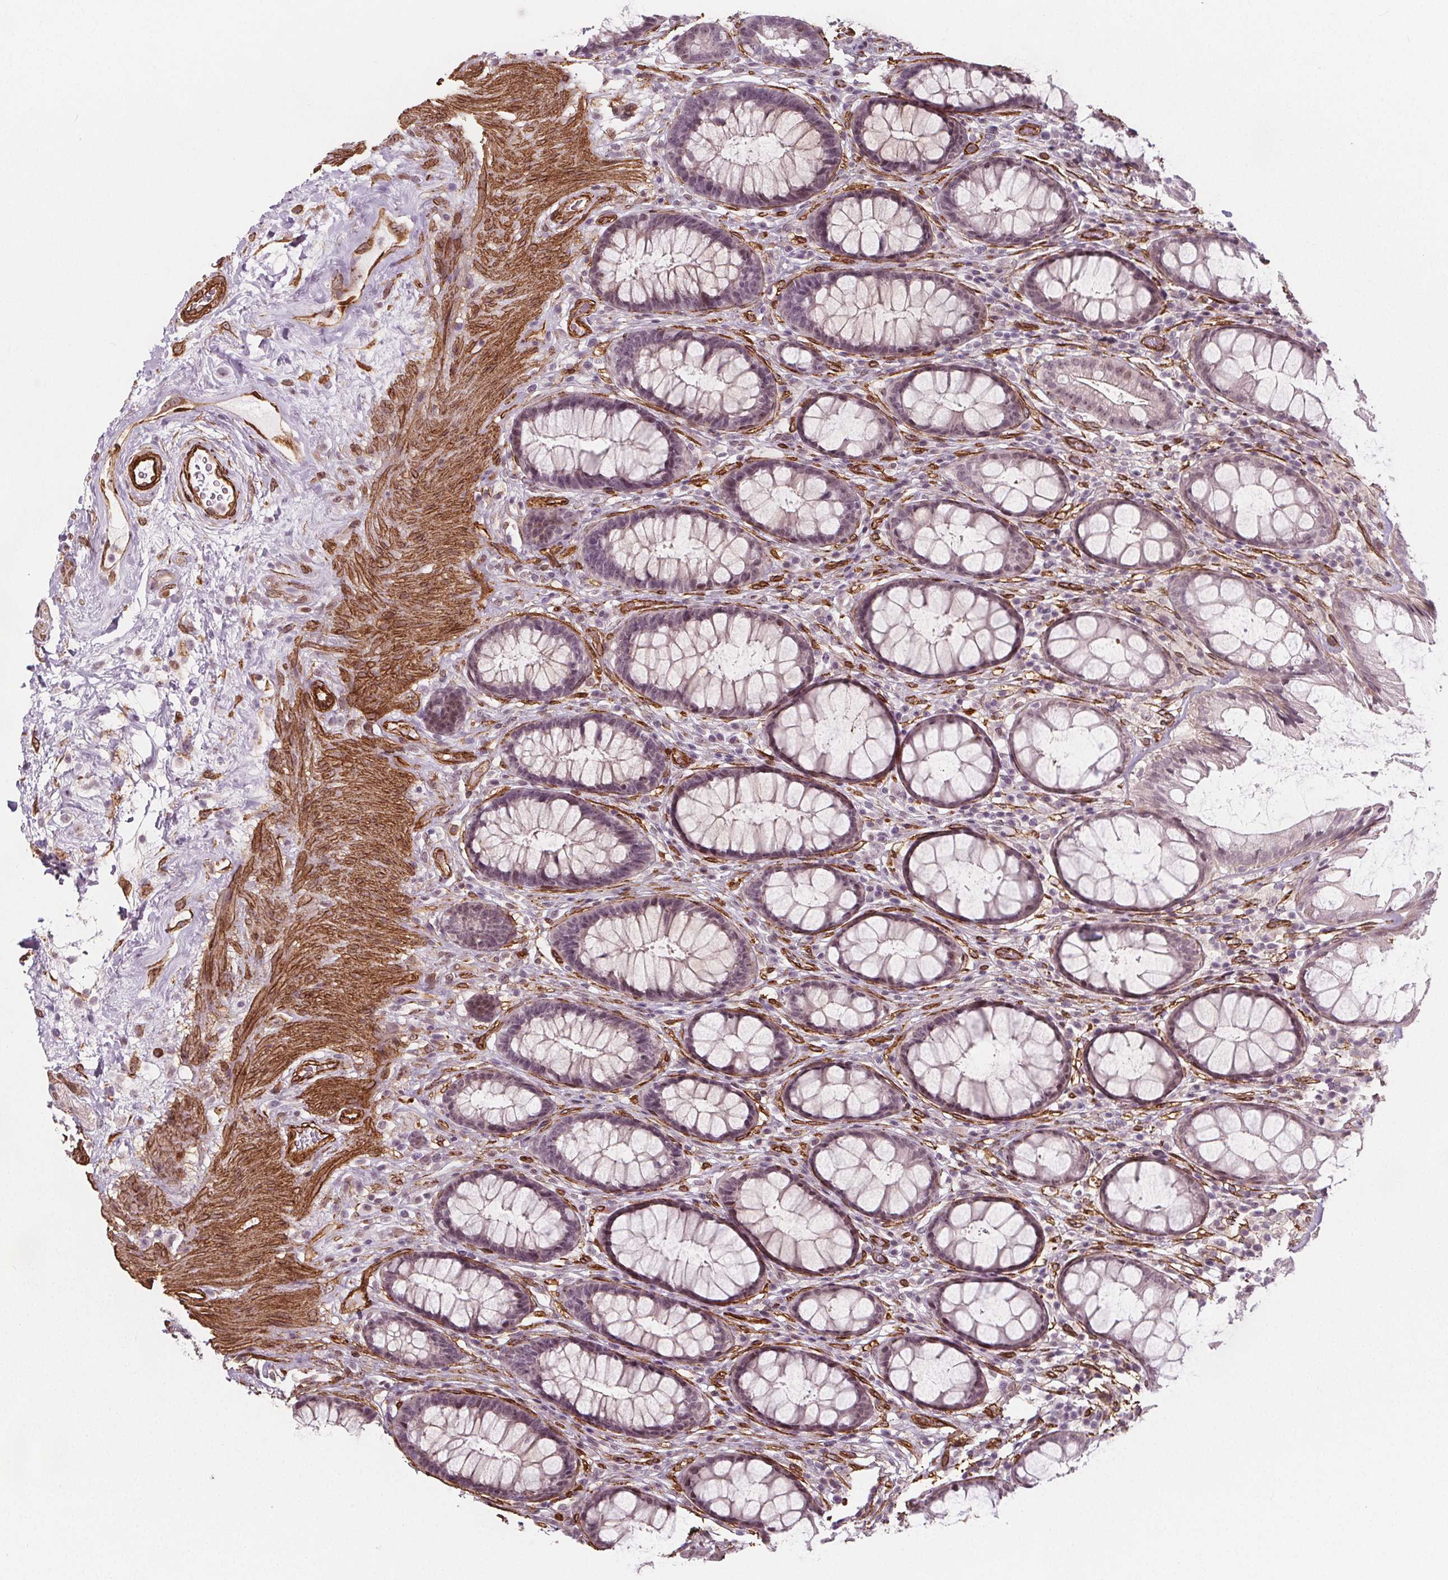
{"staining": {"intensity": "weak", "quantity": "<25%", "location": "cytoplasmic/membranous"}, "tissue": "rectum", "cell_type": "Glandular cells", "image_type": "normal", "snomed": [{"axis": "morphology", "description": "Normal tissue, NOS"}, {"axis": "topography", "description": "Rectum"}], "caption": "Immunohistochemistry (IHC) photomicrograph of unremarkable rectum: rectum stained with DAB (3,3'-diaminobenzidine) demonstrates no significant protein expression in glandular cells.", "gene": "HAS1", "patient": {"sex": "male", "age": 72}}